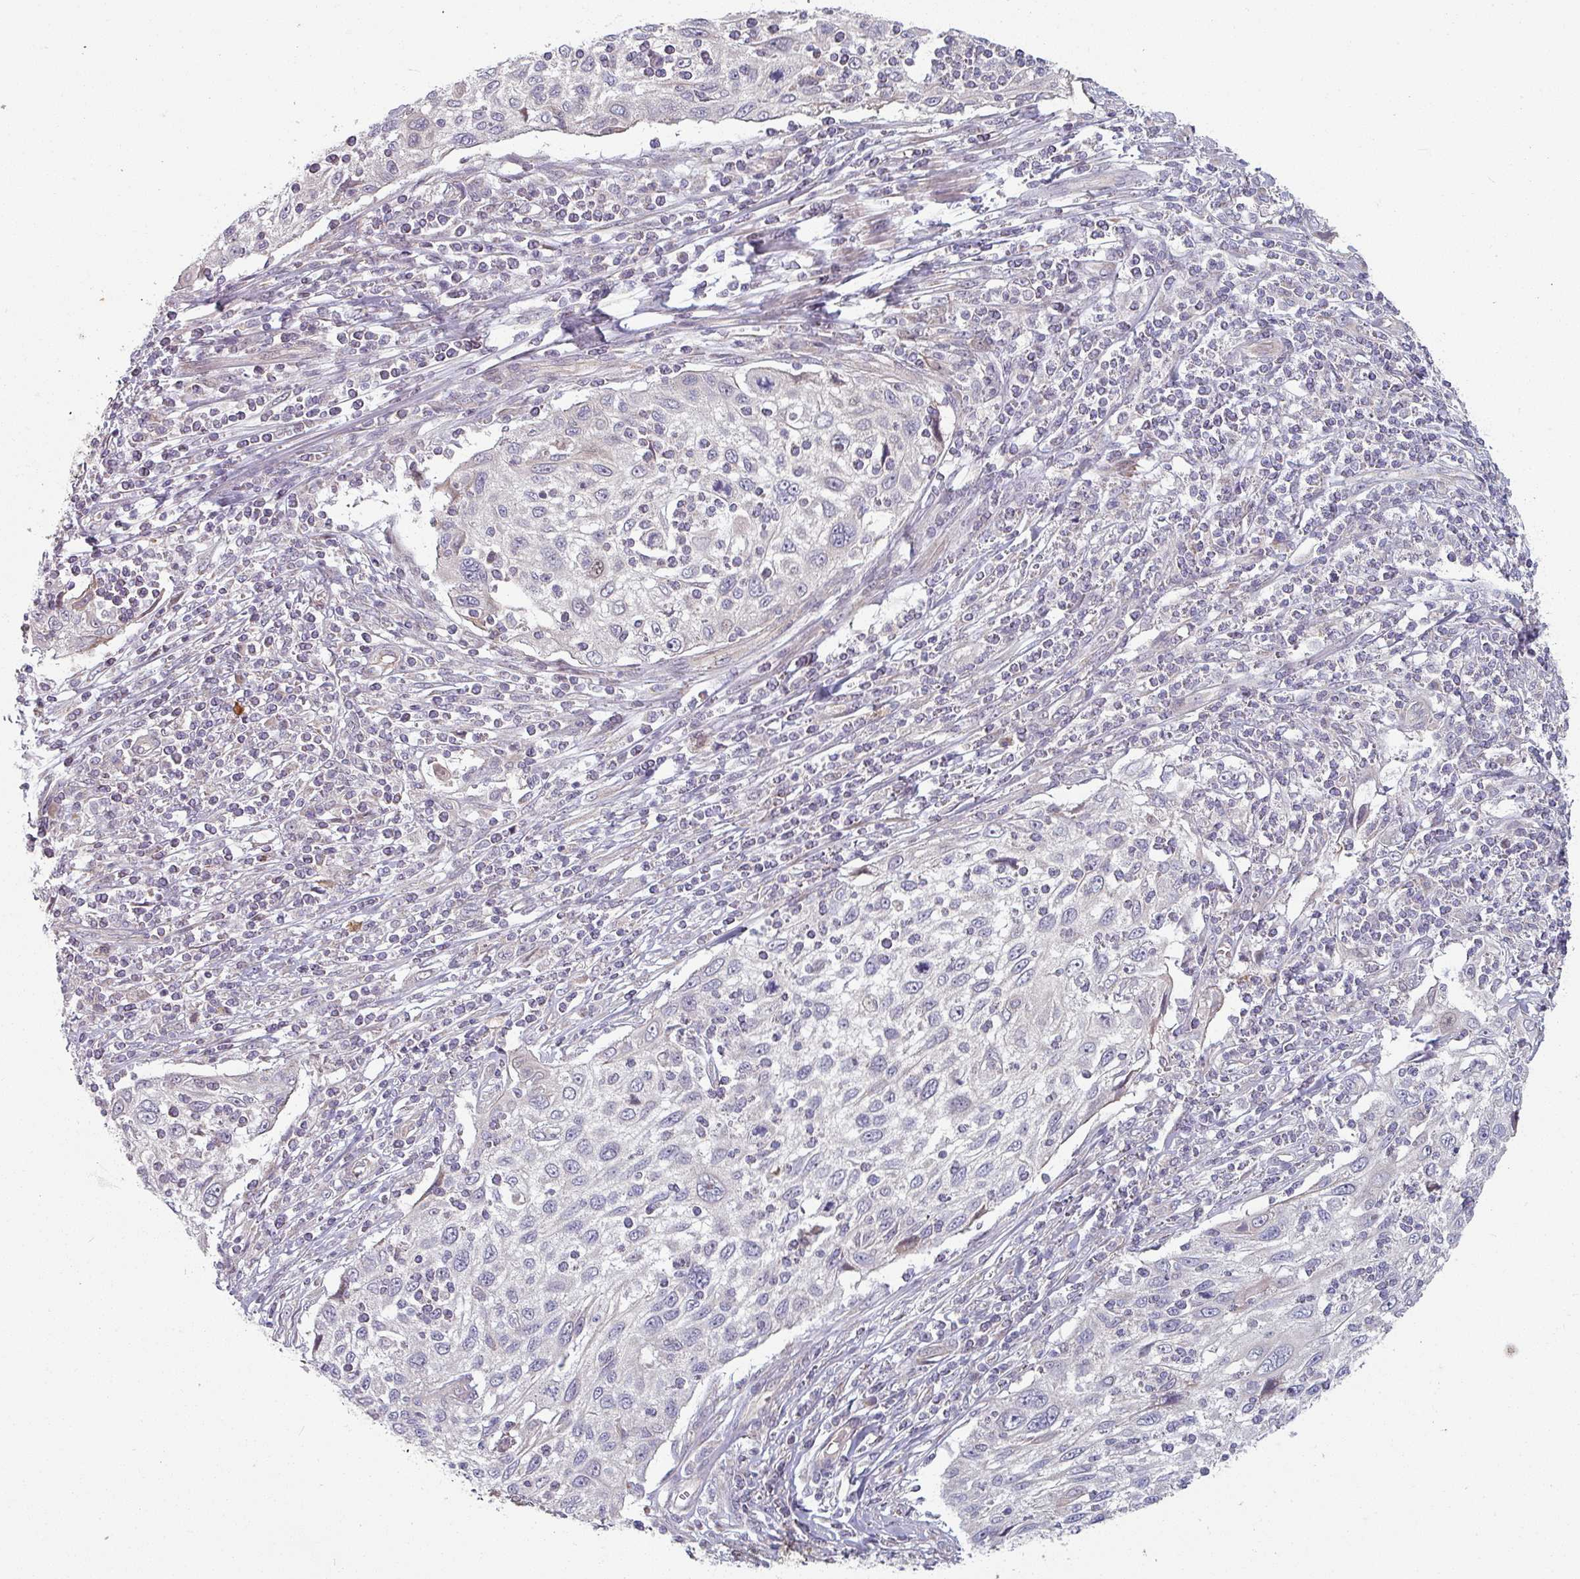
{"staining": {"intensity": "negative", "quantity": "none", "location": "none"}, "tissue": "cervical cancer", "cell_type": "Tumor cells", "image_type": "cancer", "snomed": [{"axis": "morphology", "description": "Squamous cell carcinoma, NOS"}, {"axis": "topography", "description": "Cervix"}], "caption": "Tumor cells are negative for protein expression in human cervical cancer. (Immunohistochemistry, brightfield microscopy, high magnification).", "gene": "PLEKHJ1", "patient": {"sex": "female", "age": 70}}